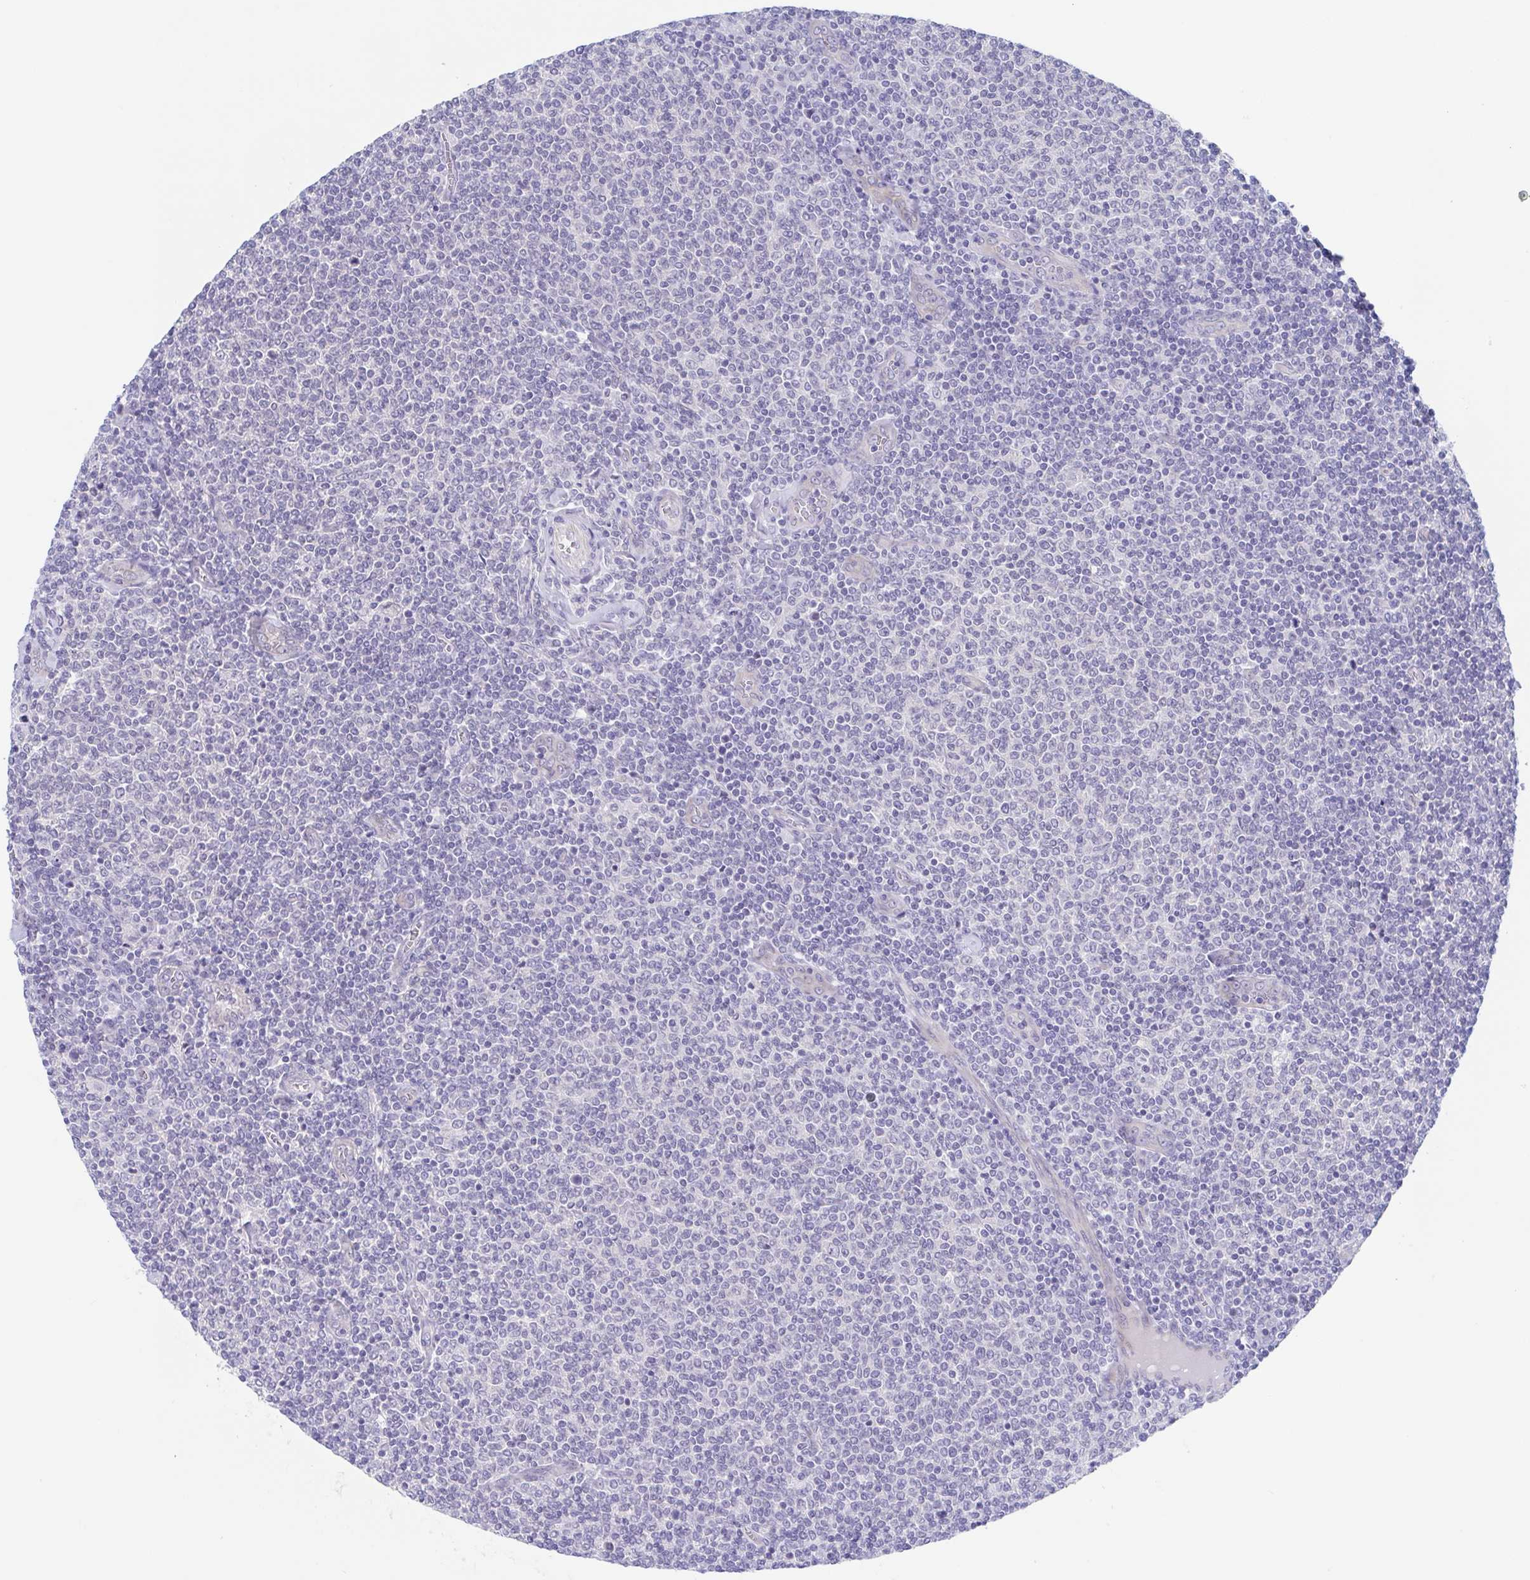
{"staining": {"intensity": "negative", "quantity": "none", "location": "none"}, "tissue": "lymphoma", "cell_type": "Tumor cells", "image_type": "cancer", "snomed": [{"axis": "morphology", "description": "Malignant lymphoma, non-Hodgkin's type, Low grade"}, {"axis": "topography", "description": "Lymph node"}], "caption": "High magnification brightfield microscopy of low-grade malignant lymphoma, non-Hodgkin's type stained with DAB (3,3'-diaminobenzidine) (brown) and counterstained with hematoxylin (blue): tumor cells show no significant expression.", "gene": "TEX12", "patient": {"sex": "male", "age": 52}}